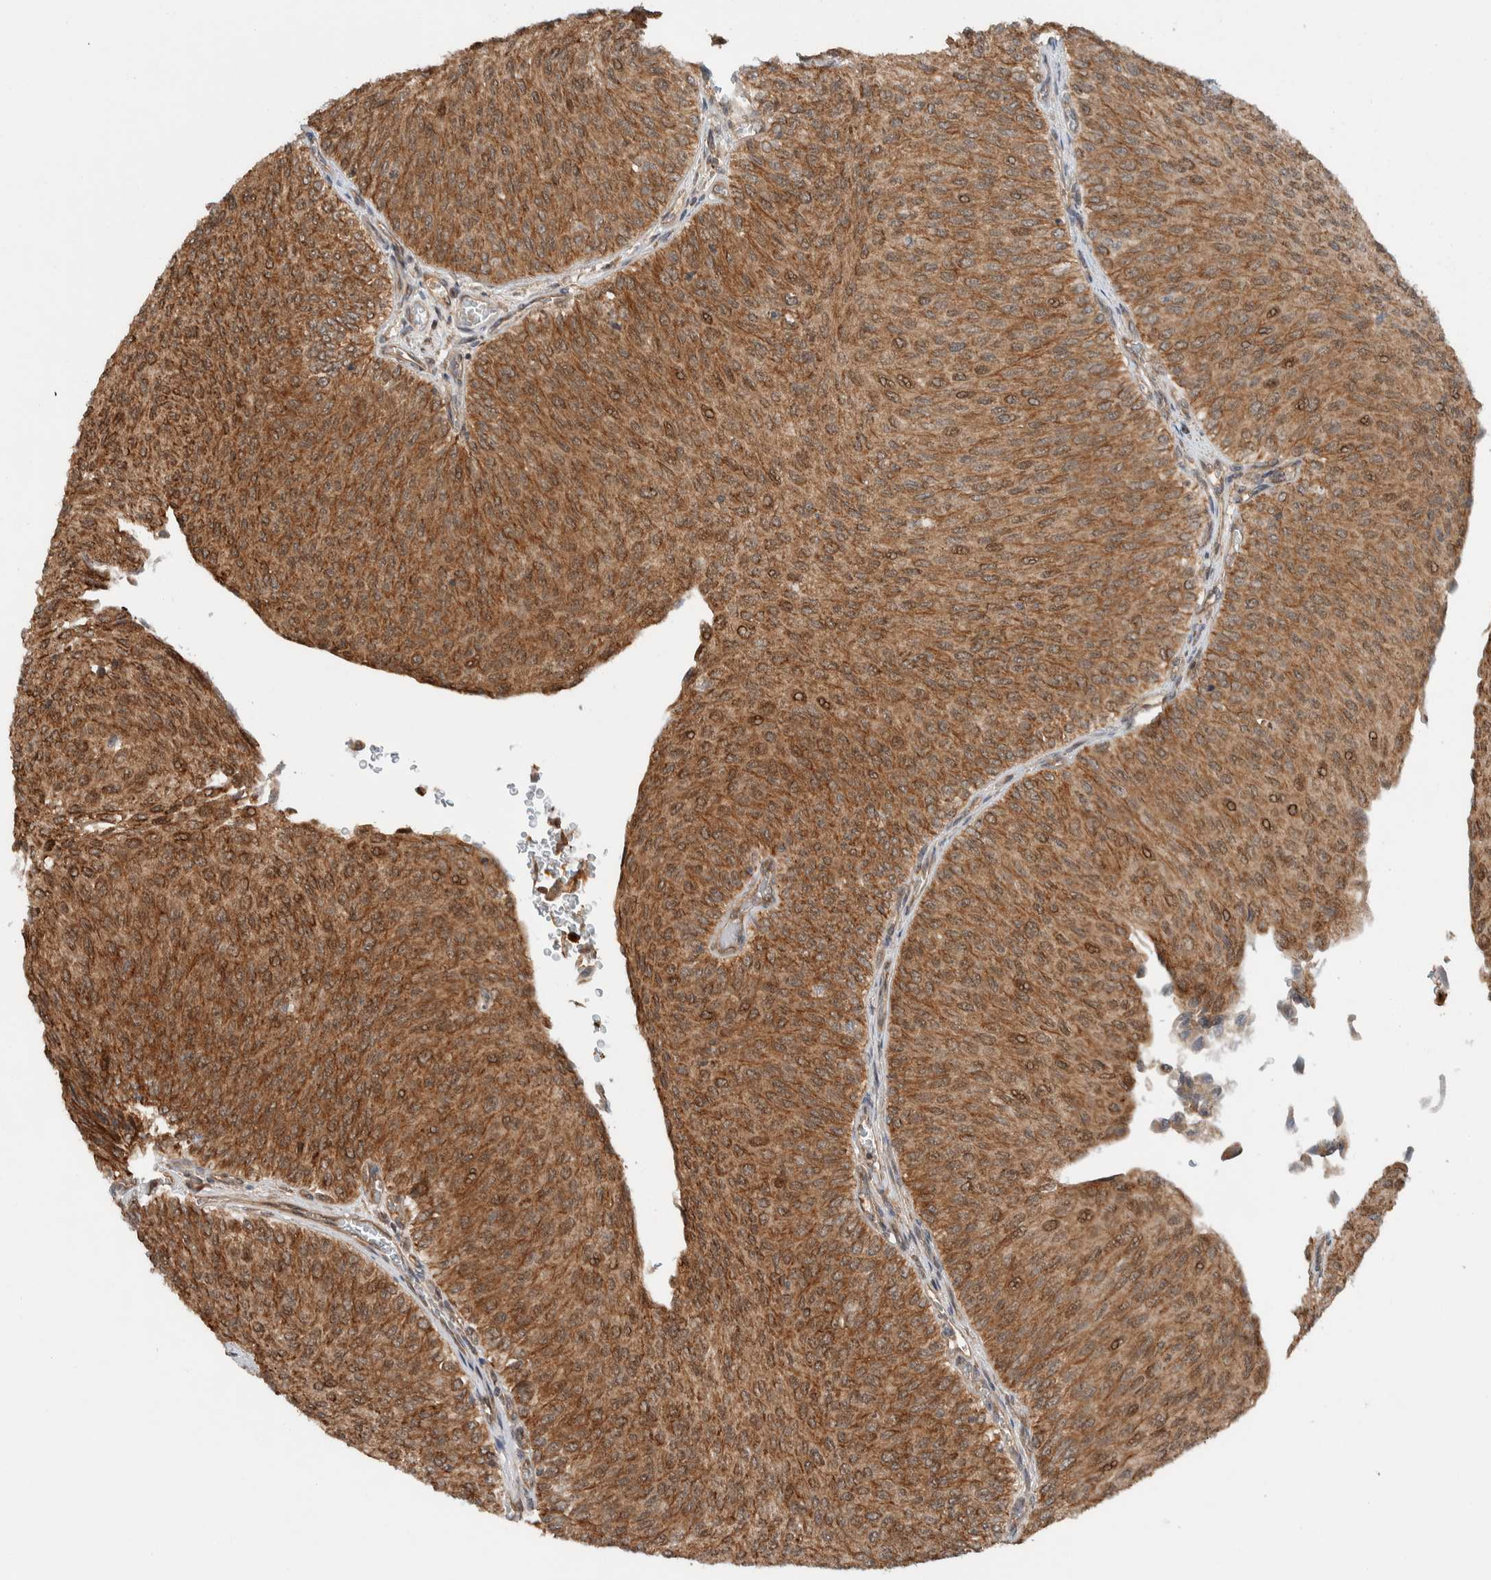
{"staining": {"intensity": "moderate", "quantity": ">75%", "location": "cytoplasmic/membranous"}, "tissue": "urothelial cancer", "cell_type": "Tumor cells", "image_type": "cancer", "snomed": [{"axis": "morphology", "description": "Urothelial carcinoma, Low grade"}, {"axis": "topography", "description": "Urinary bladder"}], "caption": "The immunohistochemical stain labels moderate cytoplasmic/membranous positivity in tumor cells of low-grade urothelial carcinoma tissue. (DAB (3,3'-diaminobenzidine) = brown stain, brightfield microscopy at high magnification).", "gene": "KLHL6", "patient": {"sex": "male", "age": 78}}